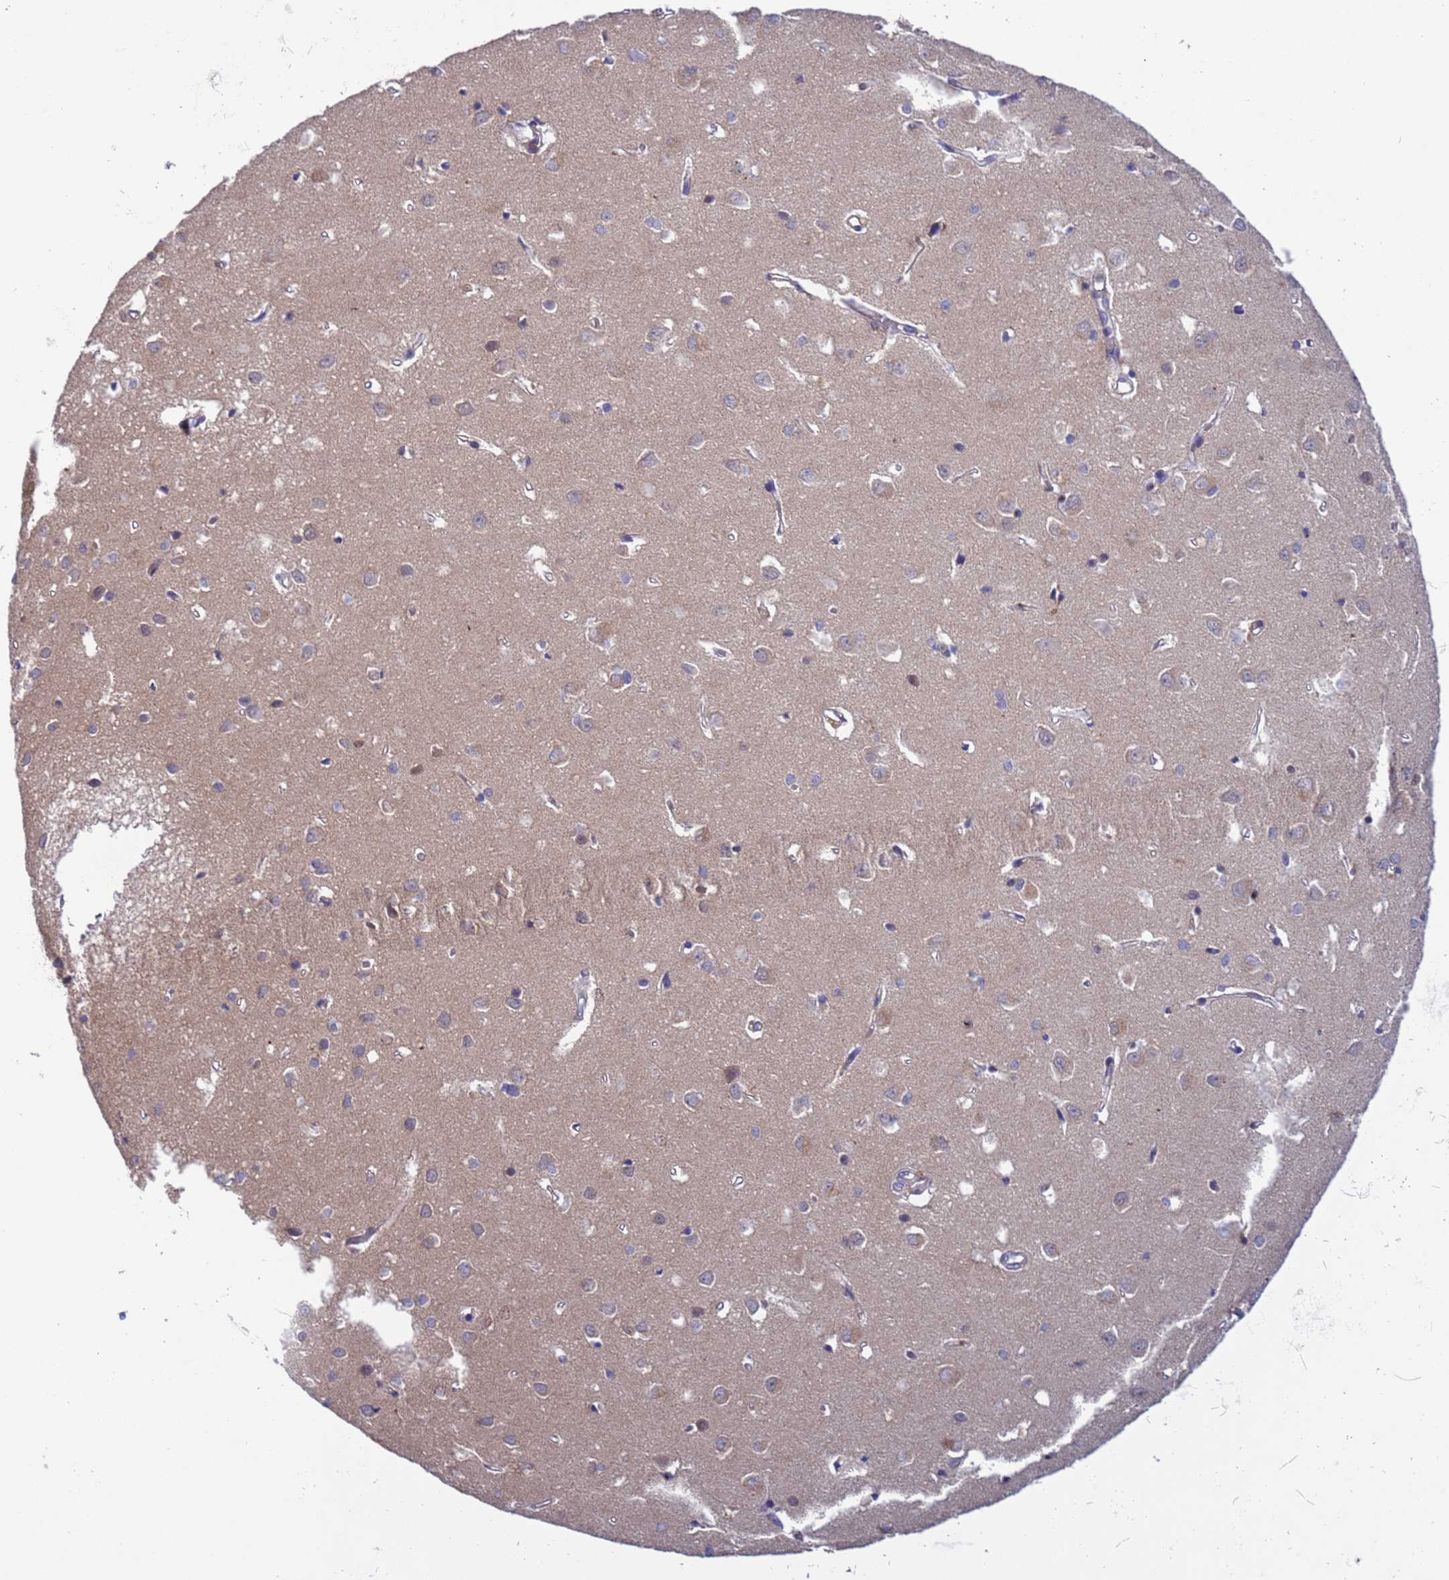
{"staining": {"intensity": "weak", "quantity": "<25%", "location": "cytoplasmic/membranous"}, "tissue": "cerebral cortex", "cell_type": "Endothelial cells", "image_type": "normal", "snomed": [{"axis": "morphology", "description": "Normal tissue, NOS"}, {"axis": "topography", "description": "Cerebral cortex"}], "caption": "A high-resolution image shows IHC staining of normal cerebral cortex, which displays no significant staining in endothelial cells.", "gene": "PARP16", "patient": {"sex": "female", "age": 64}}